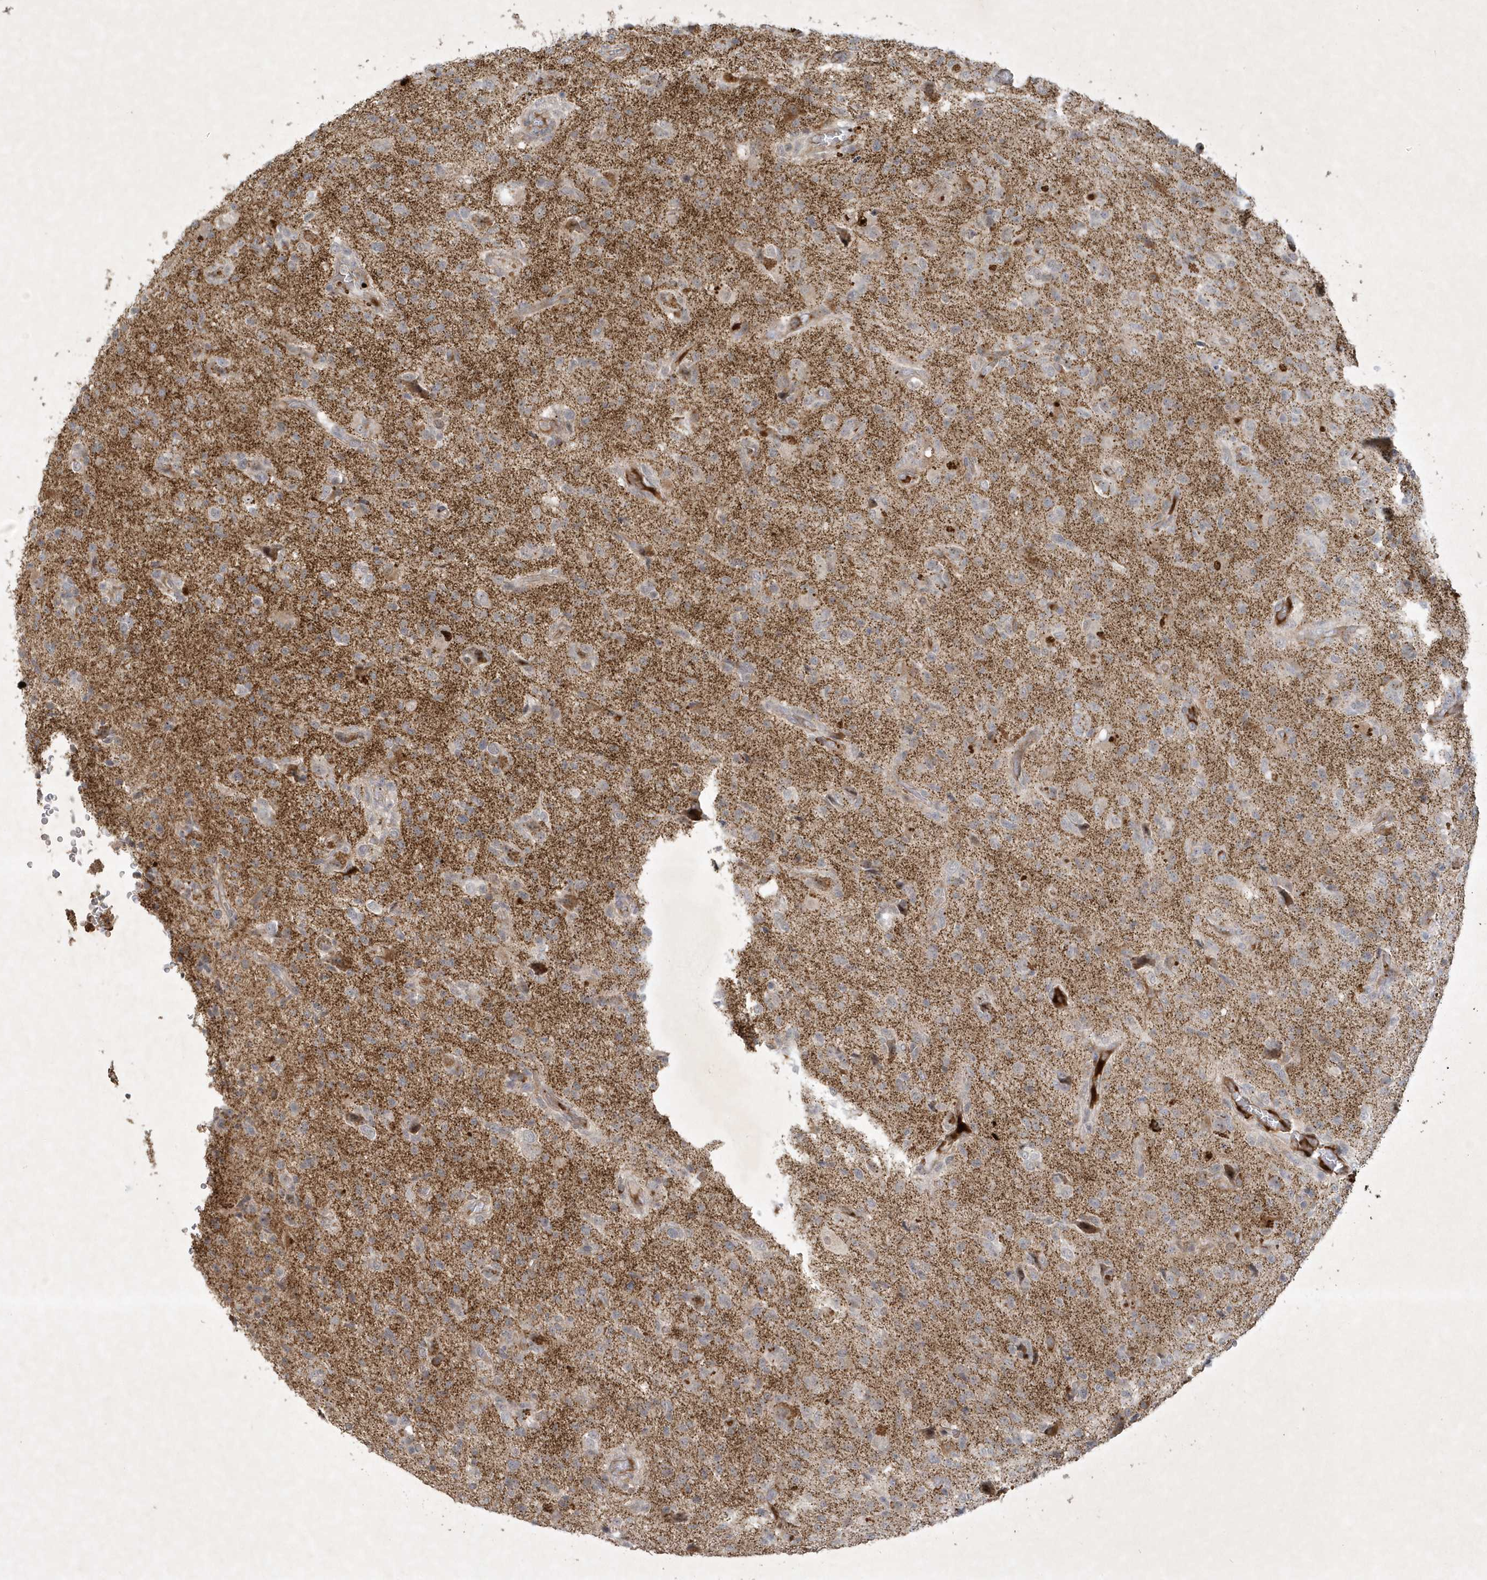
{"staining": {"intensity": "negative", "quantity": "none", "location": "none"}, "tissue": "glioma", "cell_type": "Tumor cells", "image_type": "cancer", "snomed": [{"axis": "morphology", "description": "Glioma, malignant, High grade"}, {"axis": "topography", "description": "Brain"}], "caption": "The immunohistochemistry image has no significant staining in tumor cells of high-grade glioma (malignant) tissue. (Stains: DAB (3,3'-diaminobenzidine) IHC with hematoxylin counter stain, Microscopy: brightfield microscopy at high magnification).", "gene": "THG1L", "patient": {"sex": "female", "age": 57}}